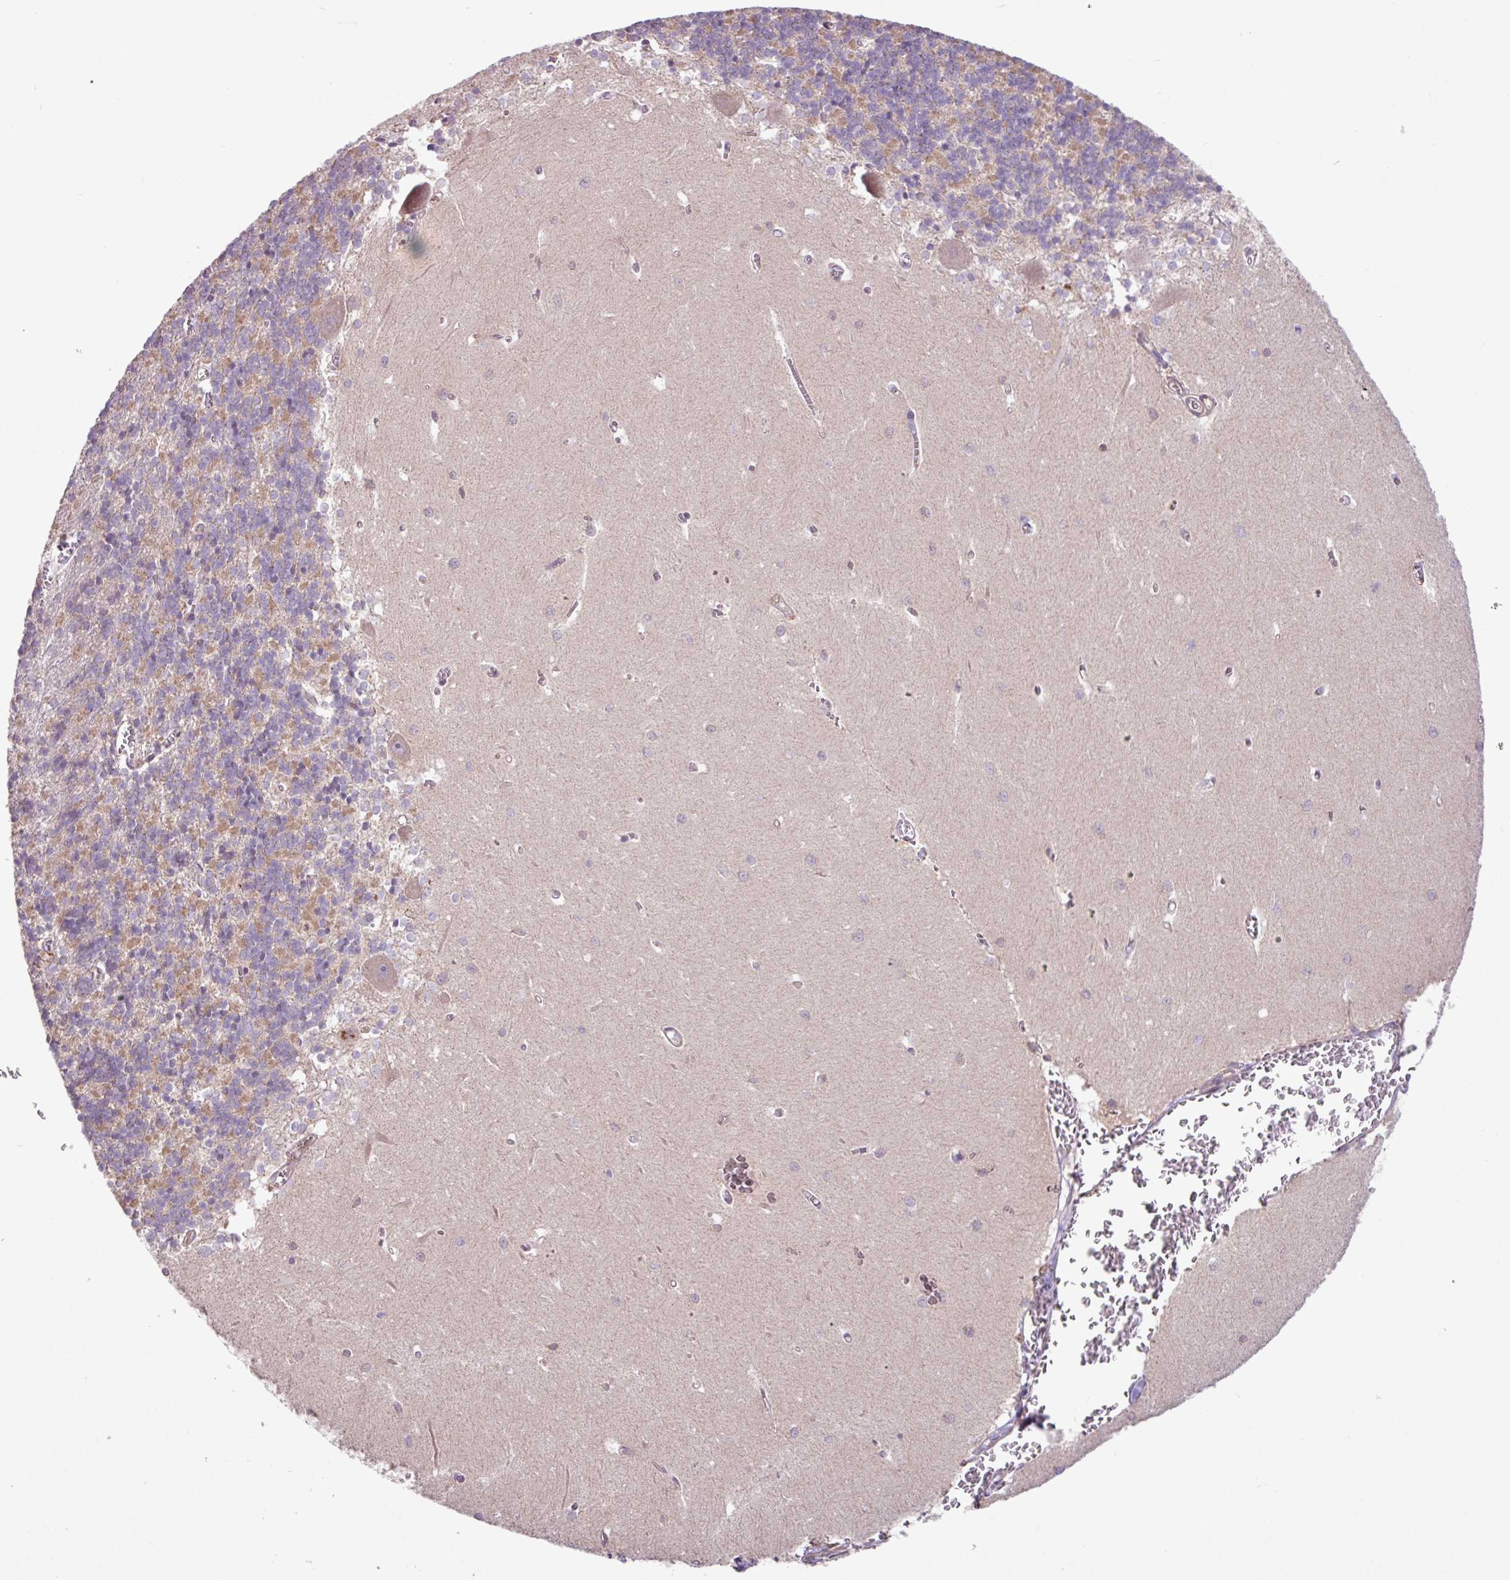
{"staining": {"intensity": "weak", "quantity": "25%-75%", "location": "cytoplasmic/membranous"}, "tissue": "cerebellum", "cell_type": "Cells in granular layer", "image_type": "normal", "snomed": [{"axis": "morphology", "description": "Normal tissue, NOS"}, {"axis": "topography", "description": "Cerebellum"}], "caption": "This image displays immunohistochemistry staining of normal human cerebellum, with low weak cytoplasmic/membranous expression in approximately 25%-75% of cells in granular layer.", "gene": "ARHGEF25", "patient": {"sex": "male", "age": 37}}